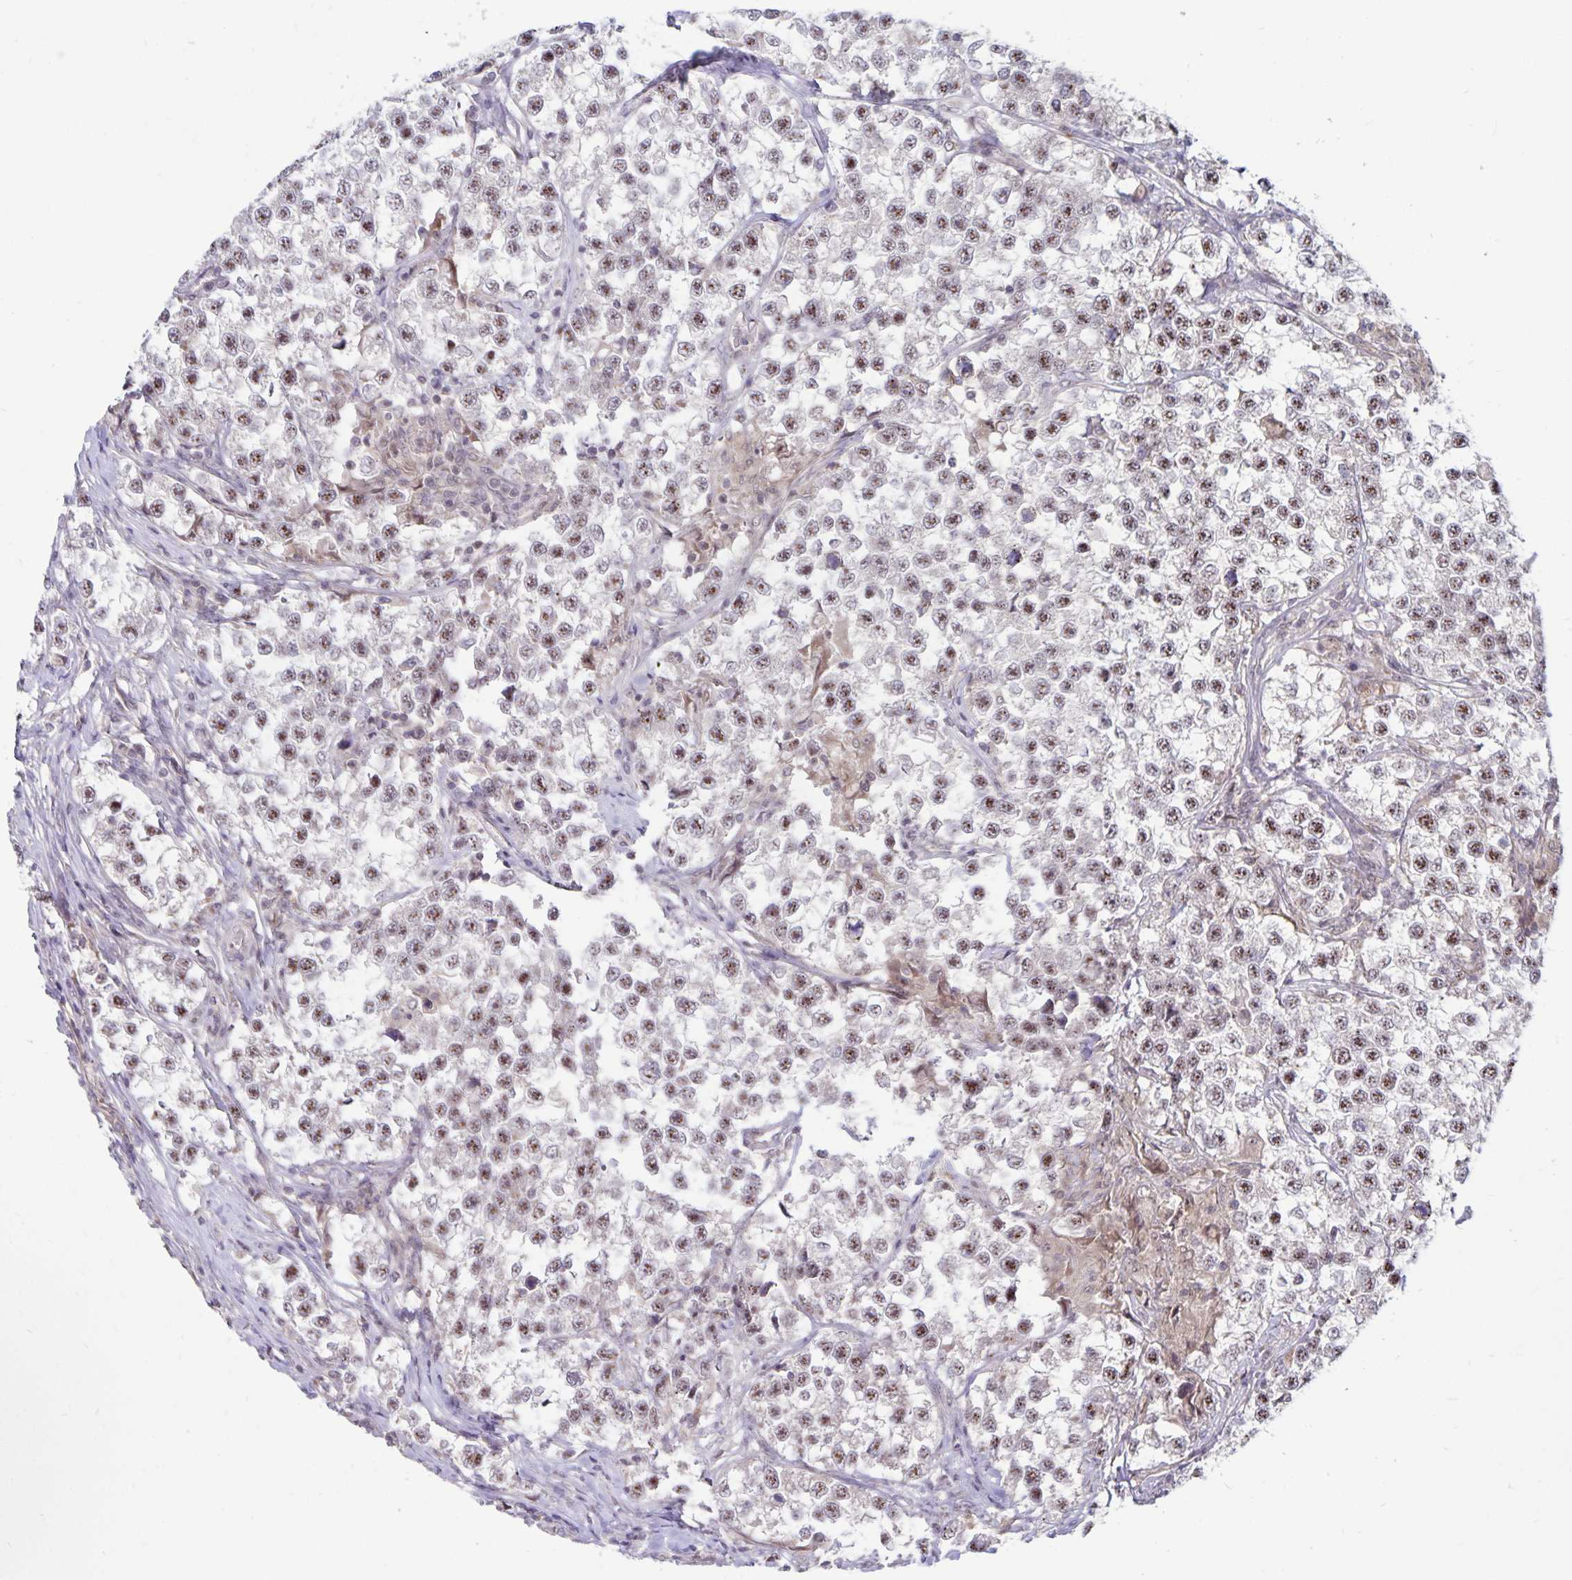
{"staining": {"intensity": "moderate", "quantity": ">75%", "location": "nuclear"}, "tissue": "testis cancer", "cell_type": "Tumor cells", "image_type": "cancer", "snomed": [{"axis": "morphology", "description": "Seminoma, NOS"}, {"axis": "topography", "description": "Testis"}], "caption": "There is medium levels of moderate nuclear positivity in tumor cells of seminoma (testis), as demonstrated by immunohistochemical staining (brown color).", "gene": "EXOC6B", "patient": {"sex": "male", "age": 46}}